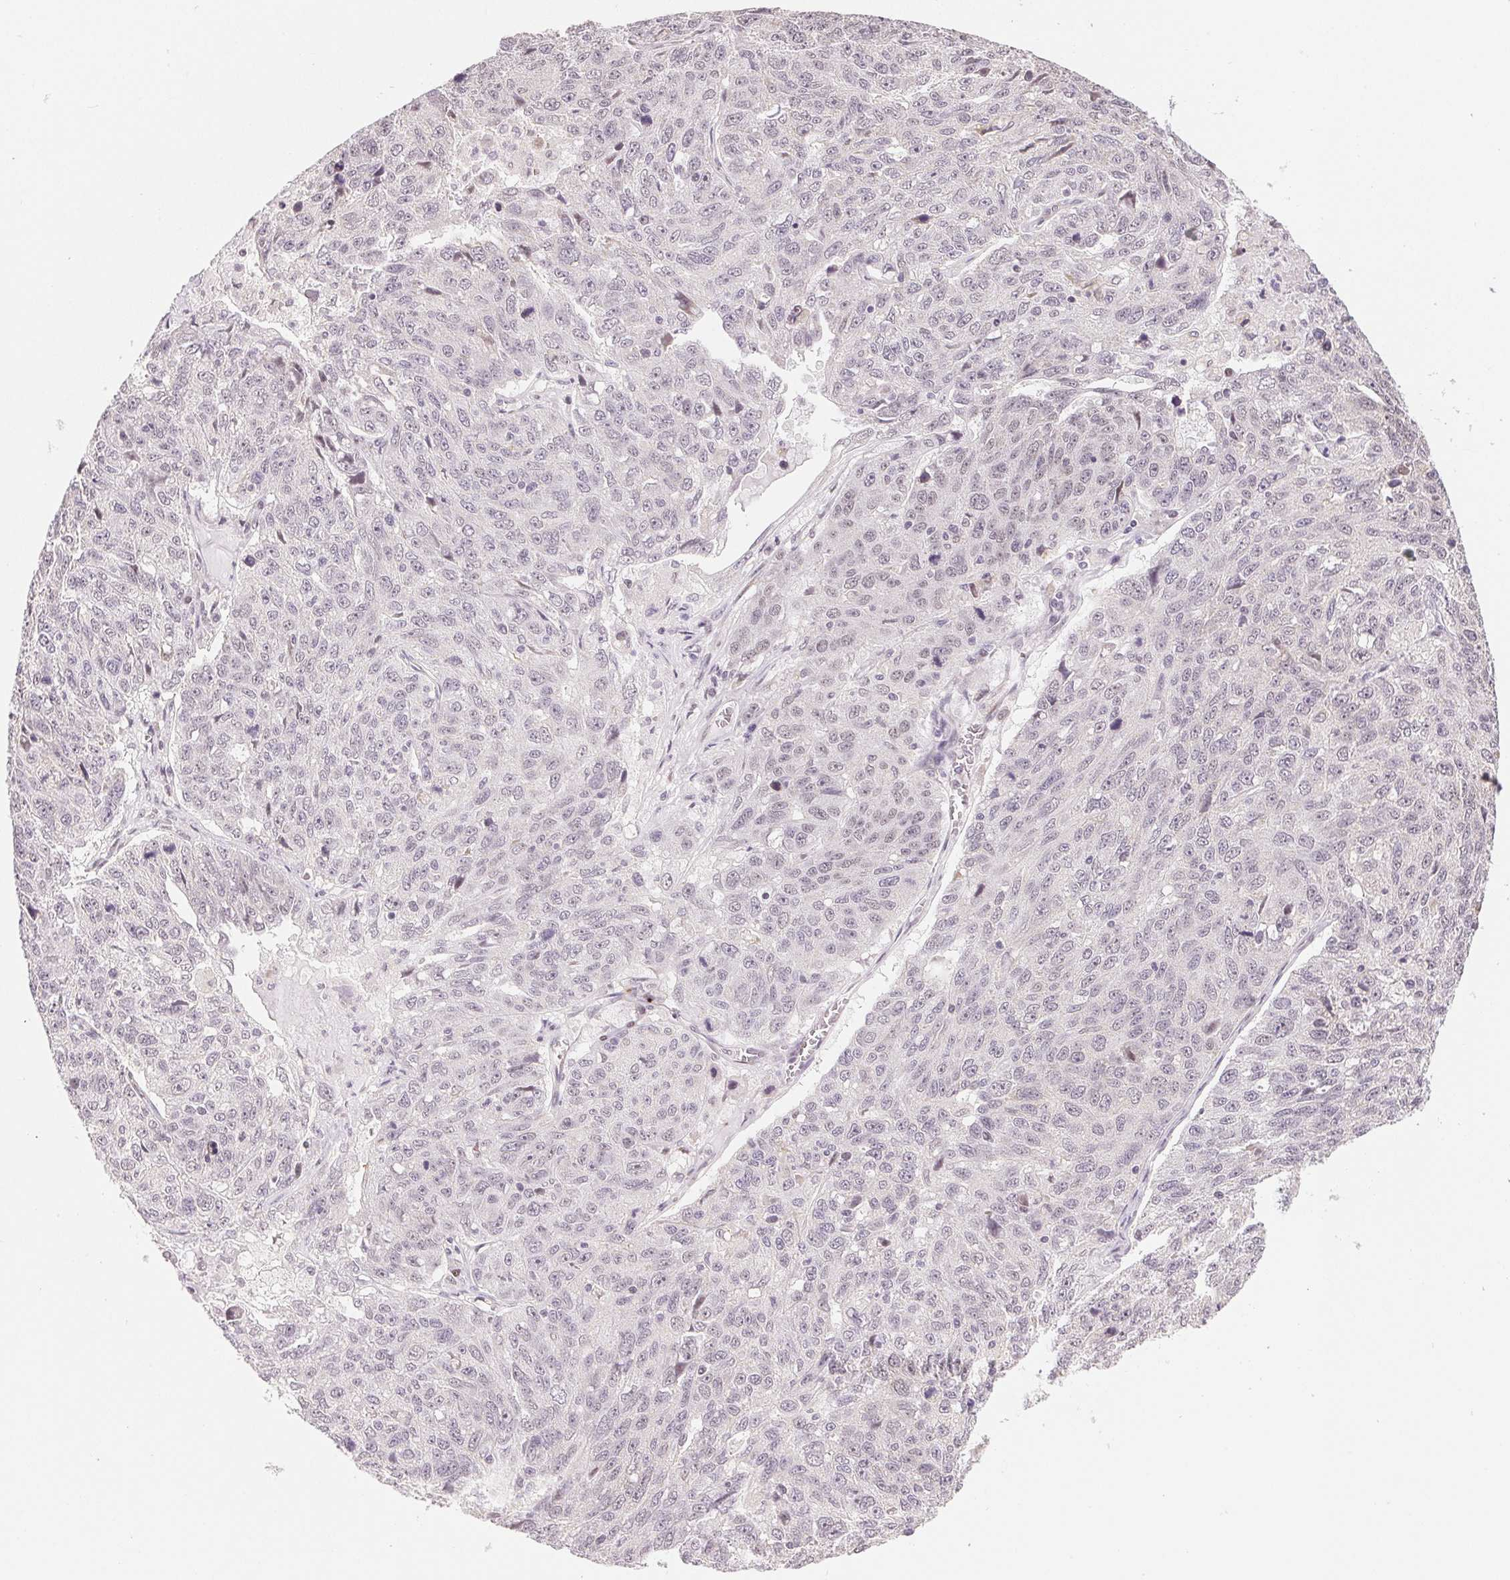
{"staining": {"intensity": "negative", "quantity": "none", "location": "none"}, "tissue": "ovarian cancer", "cell_type": "Tumor cells", "image_type": "cancer", "snomed": [{"axis": "morphology", "description": "Cystadenocarcinoma, serous, NOS"}, {"axis": "topography", "description": "Ovary"}], "caption": "There is no significant positivity in tumor cells of ovarian cancer. (Immunohistochemistry, brightfield microscopy, high magnification).", "gene": "GRHL3", "patient": {"sex": "female", "age": 71}}